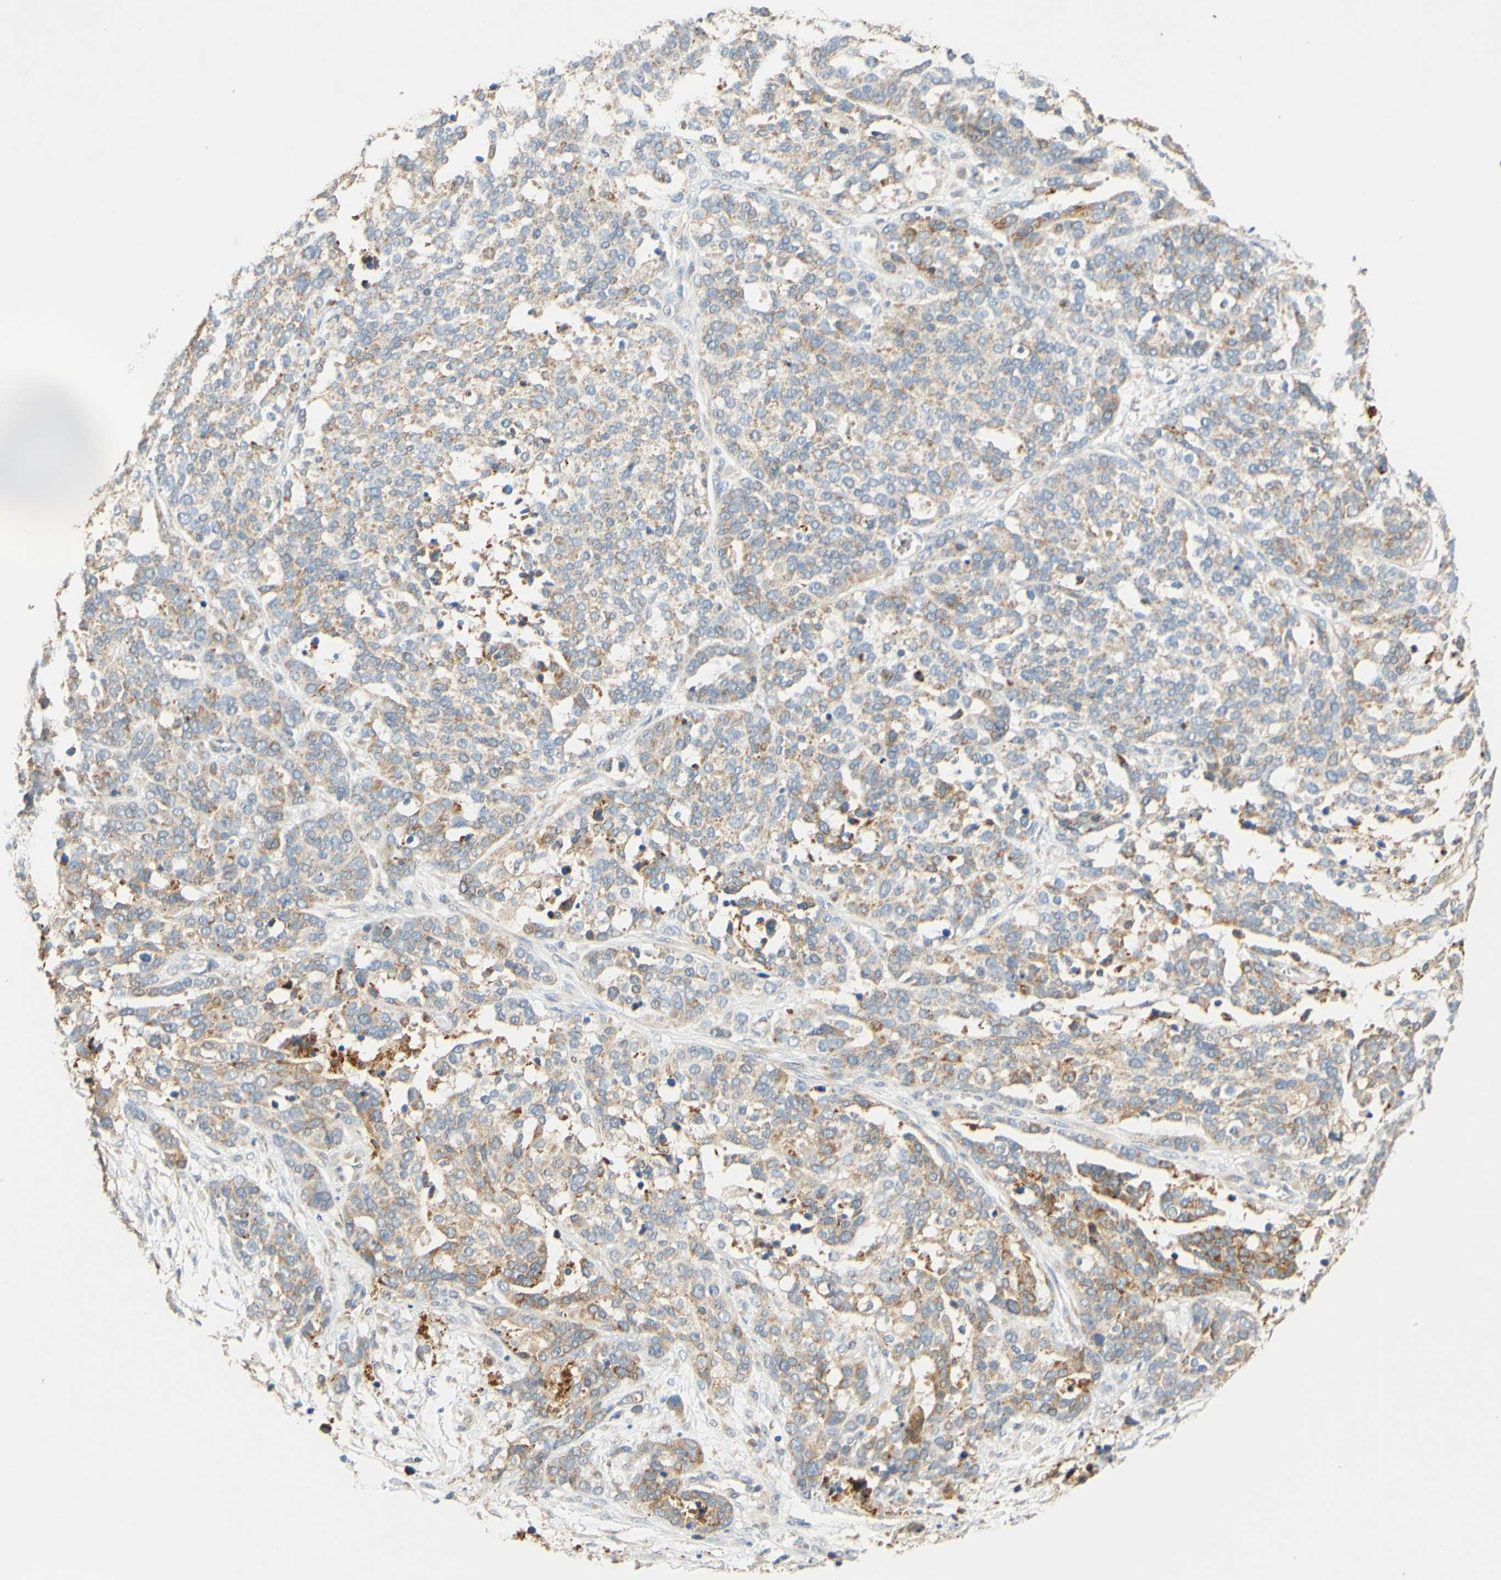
{"staining": {"intensity": "moderate", "quantity": ">75%", "location": "cytoplasmic/membranous"}, "tissue": "ovarian cancer", "cell_type": "Tumor cells", "image_type": "cancer", "snomed": [{"axis": "morphology", "description": "Cystadenocarcinoma, serous, NOS"}, {"axis": "topography", "description": "Ovary"}], "caption": "This photomicrograph demonstrates immunohistochemistry (IHC) staining of human ovarian cancer (serous cystadenocarcinoma), with medium moderate cytoplasmic/membranous expression in approximately >75% of tumor cells.", "gene": "ENTREP2", "patient": {"sex": "female", "age": 44}}